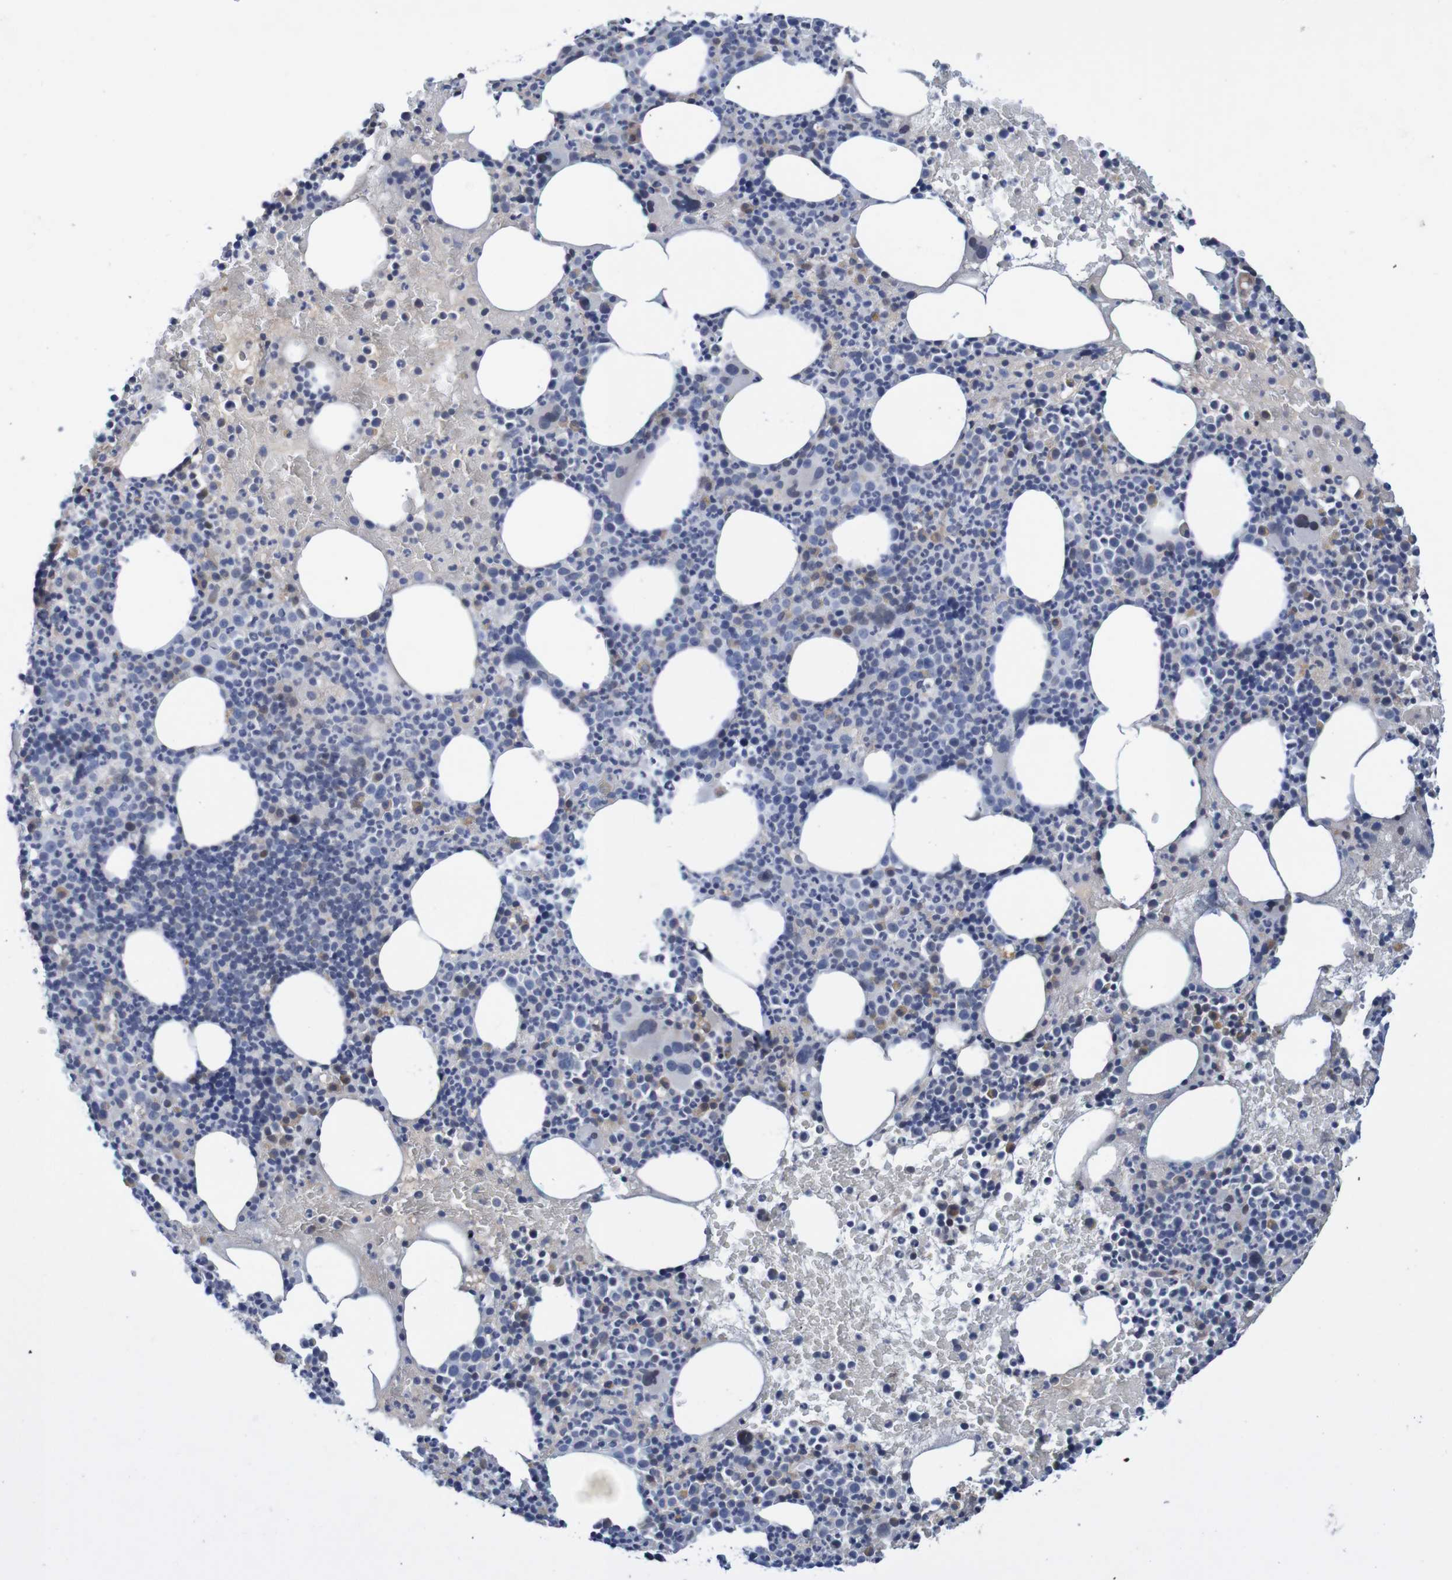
{"staining": {"intensity": "moderate", "quantity": "<25%", "location": "cytoplasmic/membranous"}, "tissue": "bone marrow", "cell_type": "Hematopoietic cells", "image_type": "normal", "snomed": [{"axis": "morphology", "description": "Normal tissue, NOS"}, {"axis": "morphology", "description": "Inflammation, NOS"}, {"axis": "topography", "description": "Bone marrow"}], "caption": "A brown stain labels moderate cytoplasmic/membranous expression of a protein in hematopoietic cells of normal bone marrow. Nuclei are stained in blue.", "gene": "CPED1", "patient": {"sex": "male", "age": 73}}